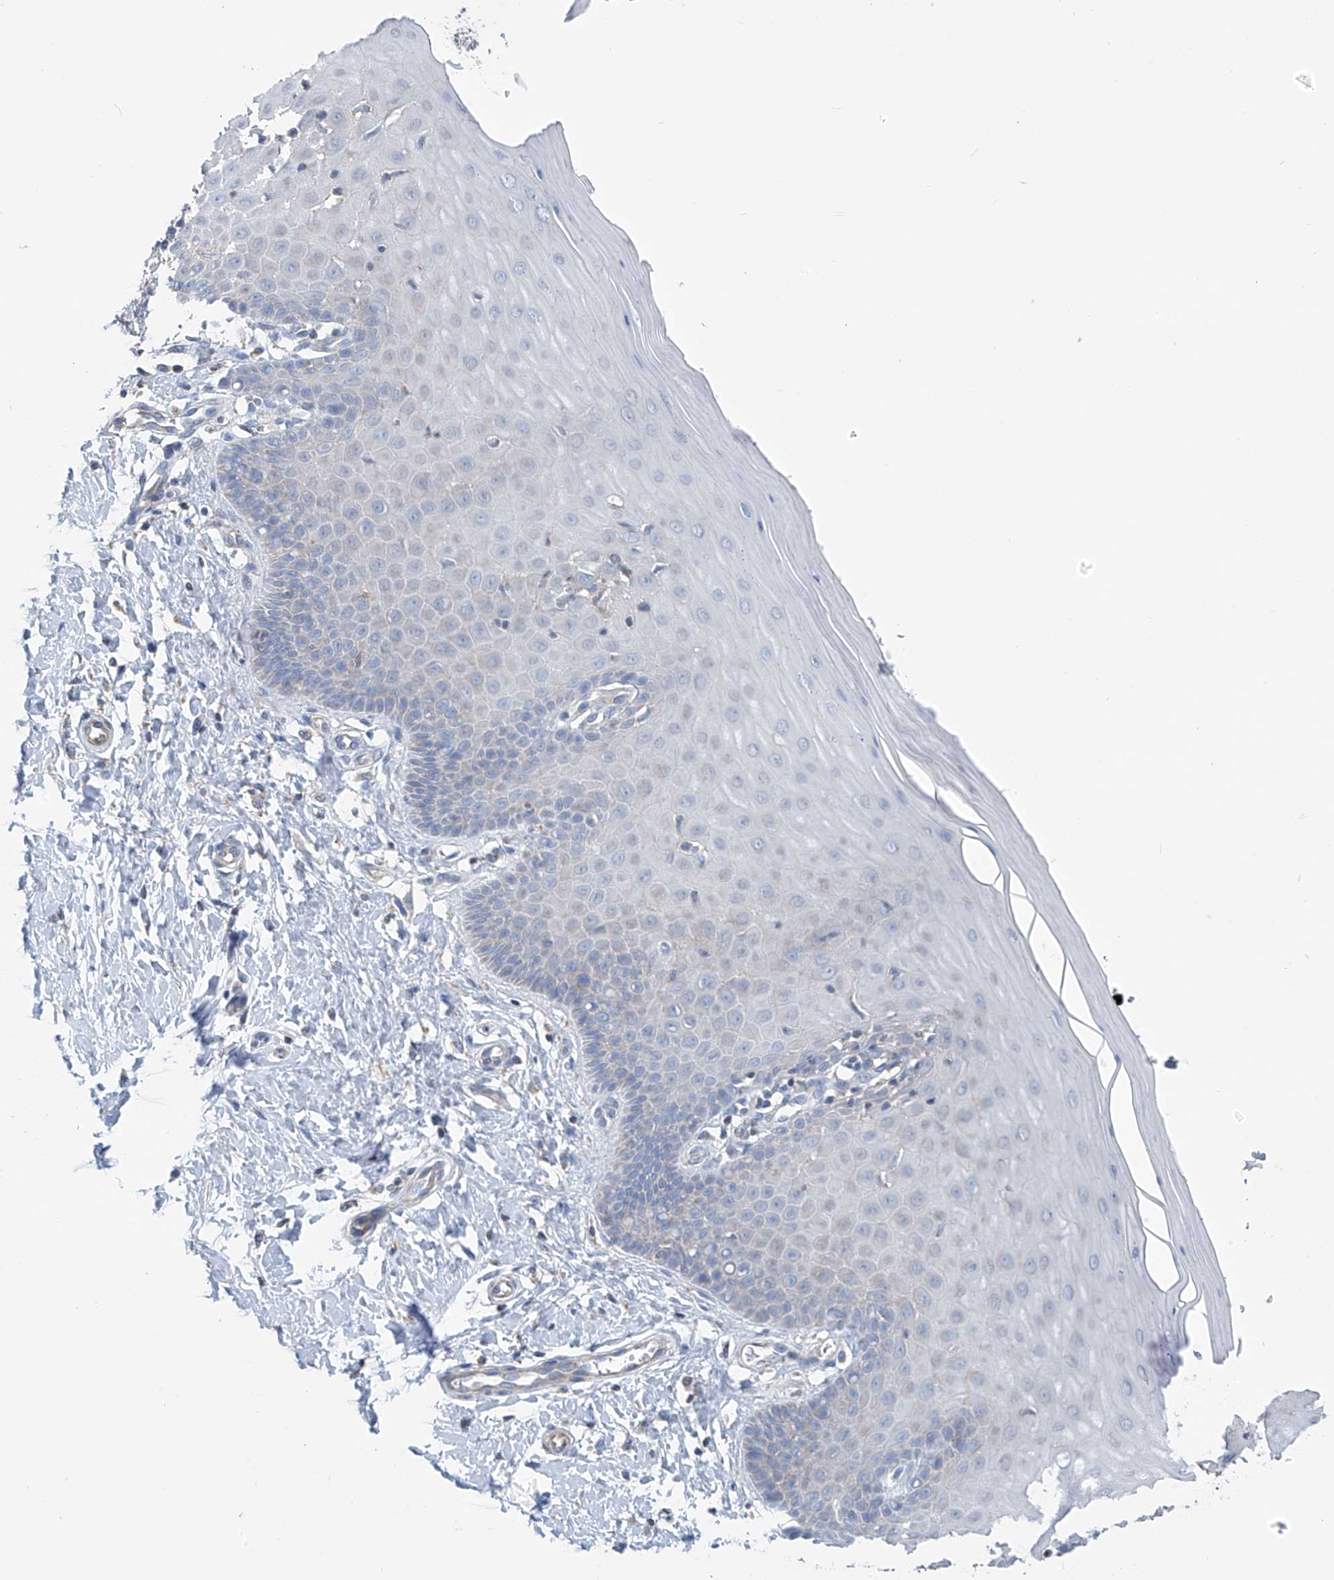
{"staining": {"intensity": "negative", "quantity": "none", "location": "none"}, "tissue": "cervix", "cell_type": "Glandular cells", "image_type": "normal", "snomed": [{"axis": "morphology", "description": "Normal tissue, NOS"}, {"axis": "topography", "description": "Cervix"}], "caption": "High magnification brightfield microscopy of benign cervix stained with DAB (3,3'-diaminobenzidine) (brown) and counterstained with hematoxylin (blue): glandular cells show no significant staining. (DAB (3,3'-diaminobenzidine) immunohistochemistry visualized using brightfield microscopy, high magnification).", "gene": "SYN3", "patient": {"sex": "female", "age": 55}}